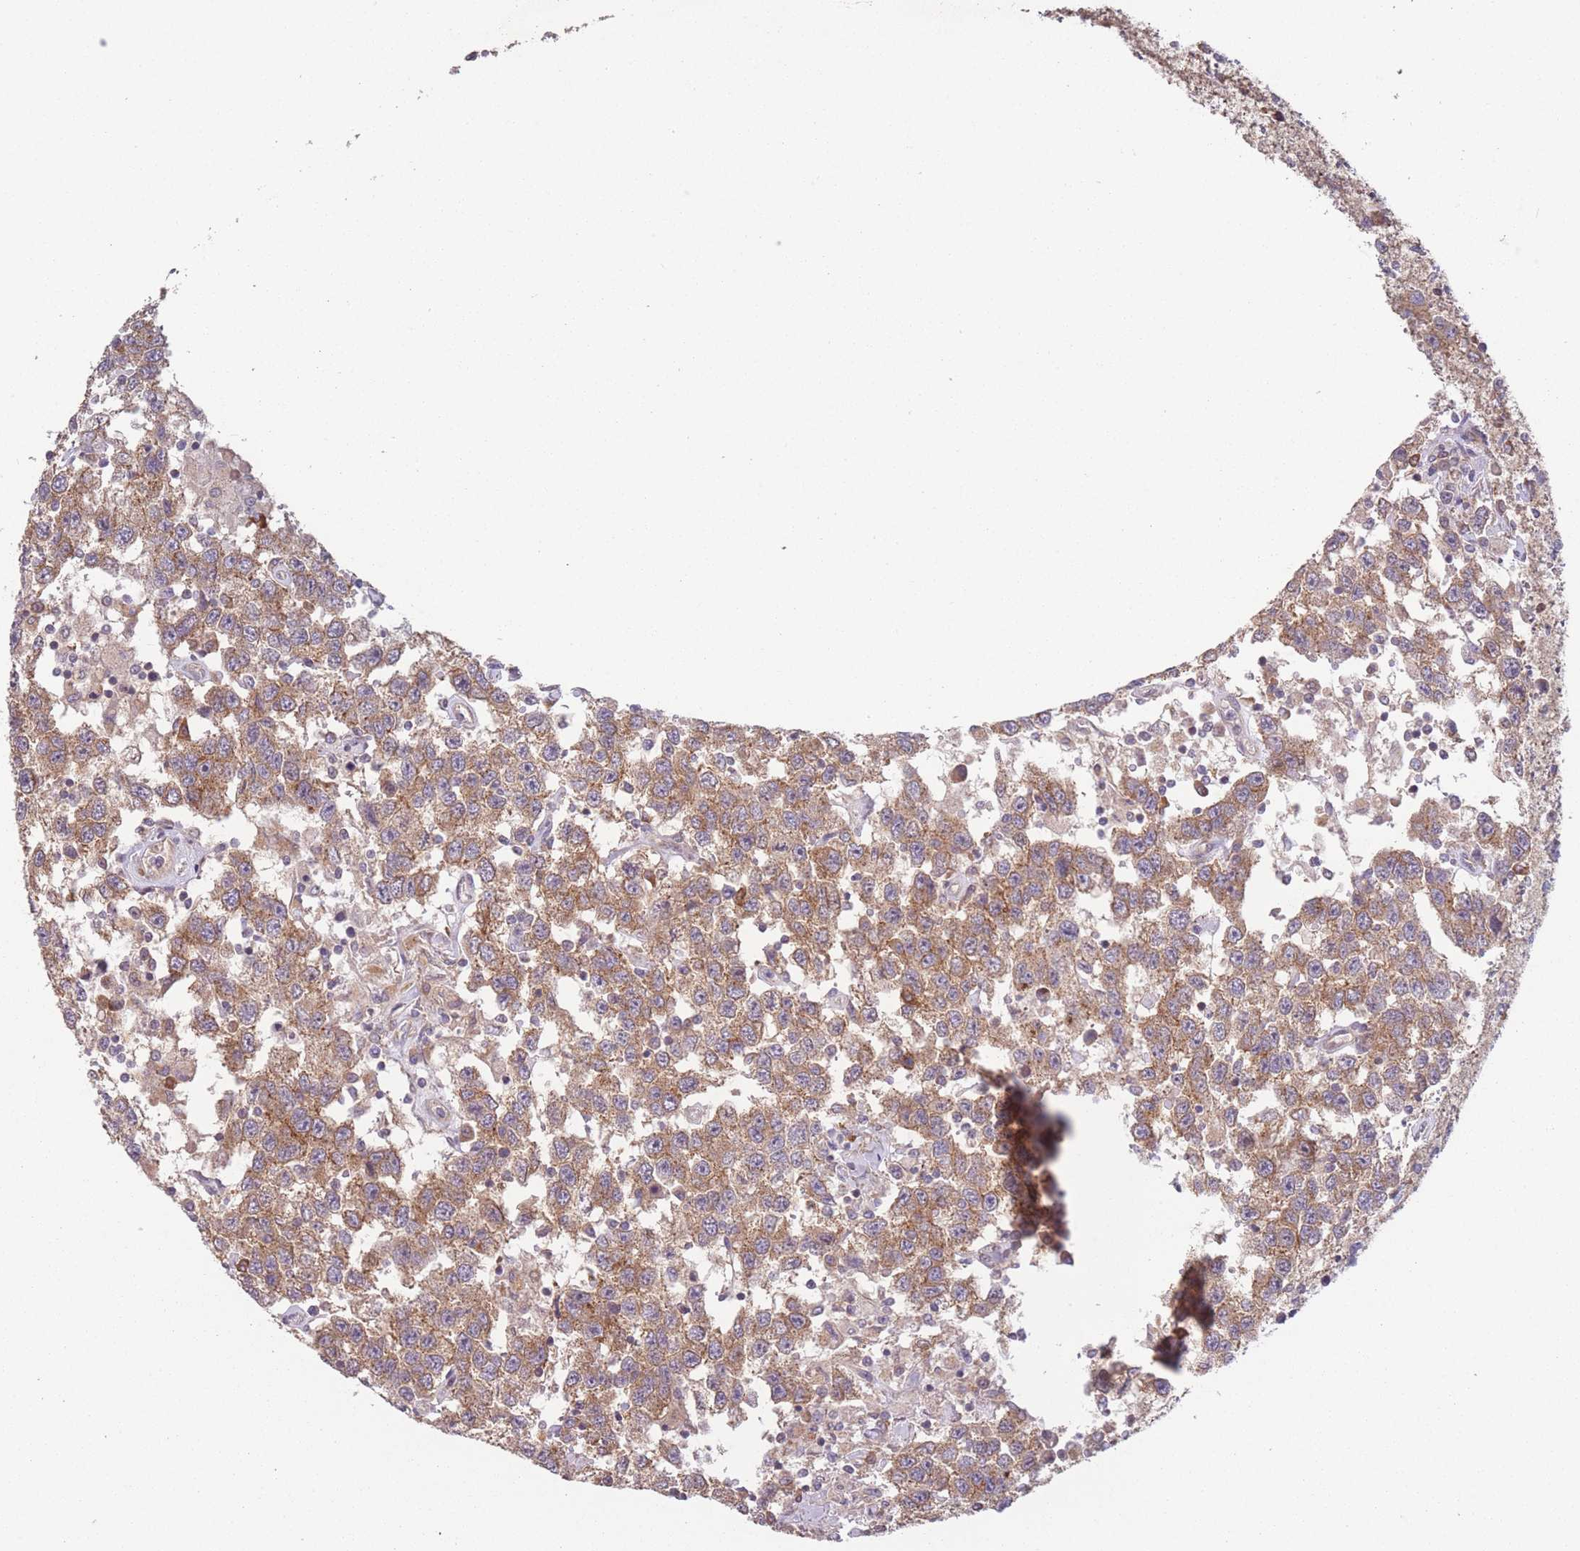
{"staining": {"intensity": "moderate", "quantity": ">75%", "location": "cytoplasmic/membranous"}, "tissue": "testis cancer", "cell_type": "Tumor cells", "image_type": "cancer", "snomed": [{"axis": "morphology", "description": "Seminoma, NOS"}, {"axis": "topography", "description": "Testis"}], "caption": "Testis cancer tissue displays moderate cytoplasmic/membranous expression in about >75% of tumor cells, visualized by immunohistochemistry.", "gene": "WASHC2A", "patient": {"sex": "male", "age": 41}}